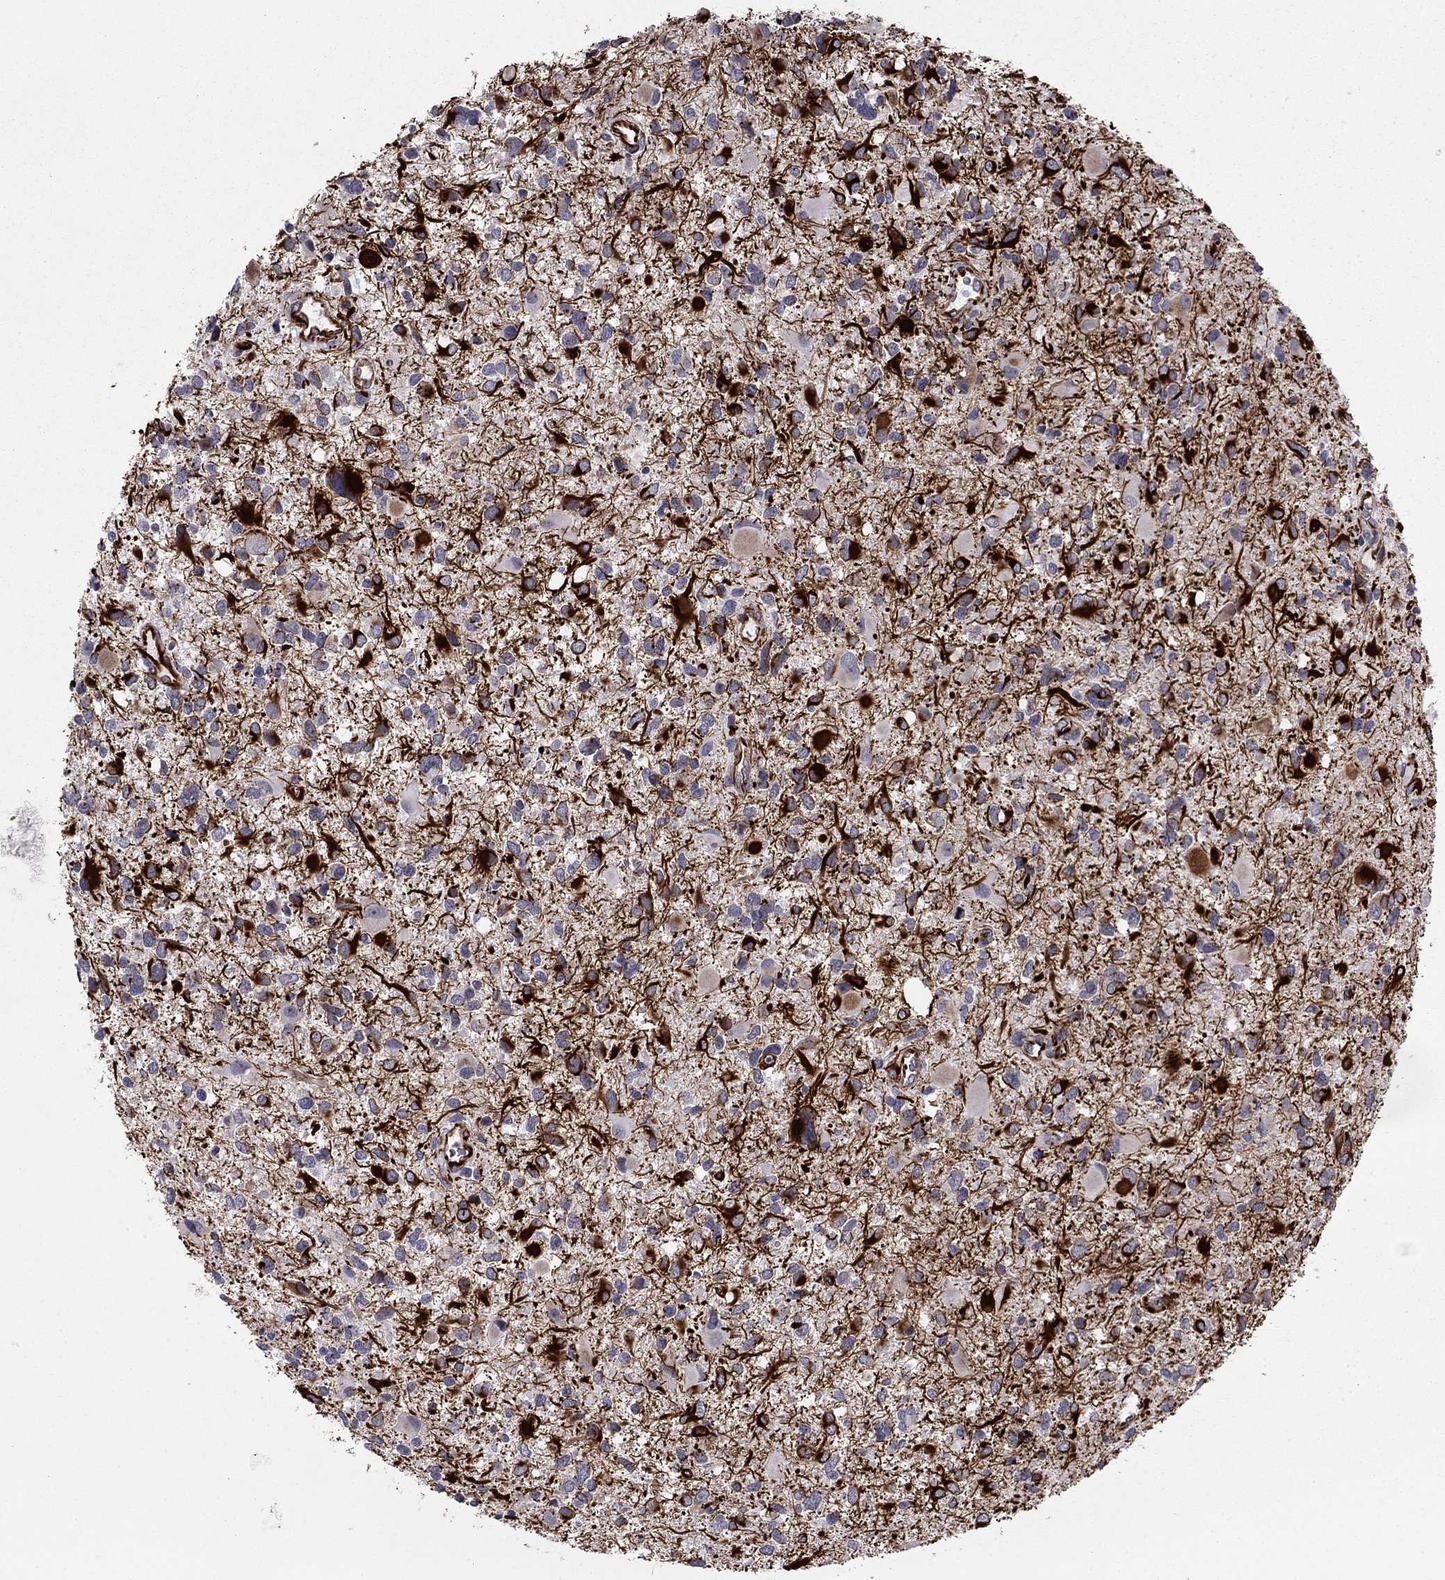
{"staining": {"intensity": "strong", "quantity": "<25%", "location": "cytoplasmic/membranous"}, "tissue": "glioma", "cell_type": "Tumor cells", "image_type": "cancer", "snomed": [{"axis": "morphology", "description": "Glioma, malignant, Low grade"}, {"axis": "topography", "description": "Brain"}], "caption": "IHC (DAB) staining of low-grade glioma (malignant) exhibits strong cytoplasmic/membranous protein positivity in about <25% of tumor cells.", "gene": "ANKS4B", "patient": {"sex": "female", "age": 32}}